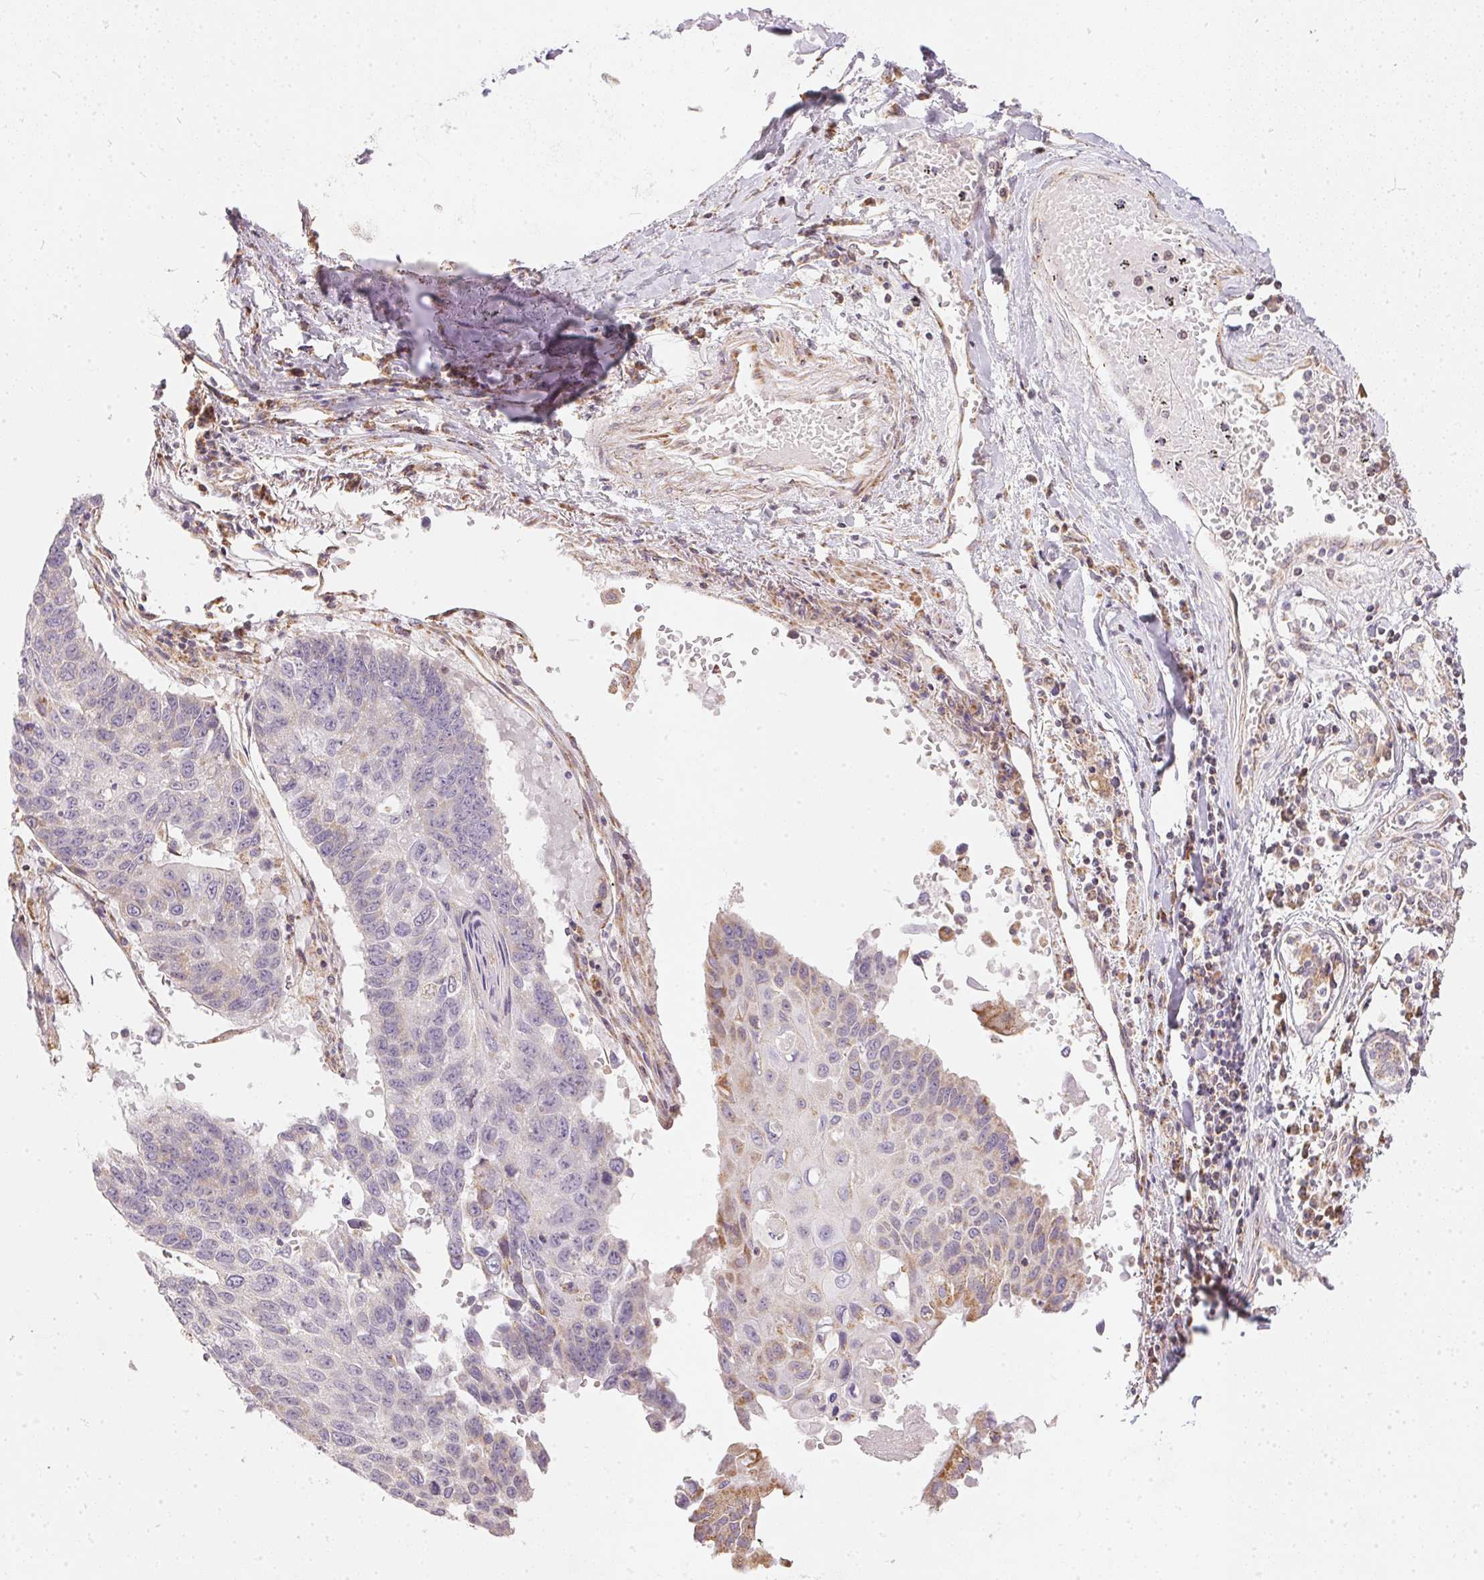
{"staining": {"intensity": "negative", "quantity": "none", "location": "none"}, "tissue": "lung cancer", "cell_type": "Tumor cells", "image_type": "cancer", "snomed": [{"axis": "morphology", "description": "Squamous cell carcinoma, NOS"}, {"axis": "topography", "description": "Lung"}], "caption": "This is a image of IHC staining of lung cancer (squamous cell carcinoma), which shows no positivity in tumor cells.", "gene": "VWA5B2", "patient": {"sex": "male", "age": 73}}